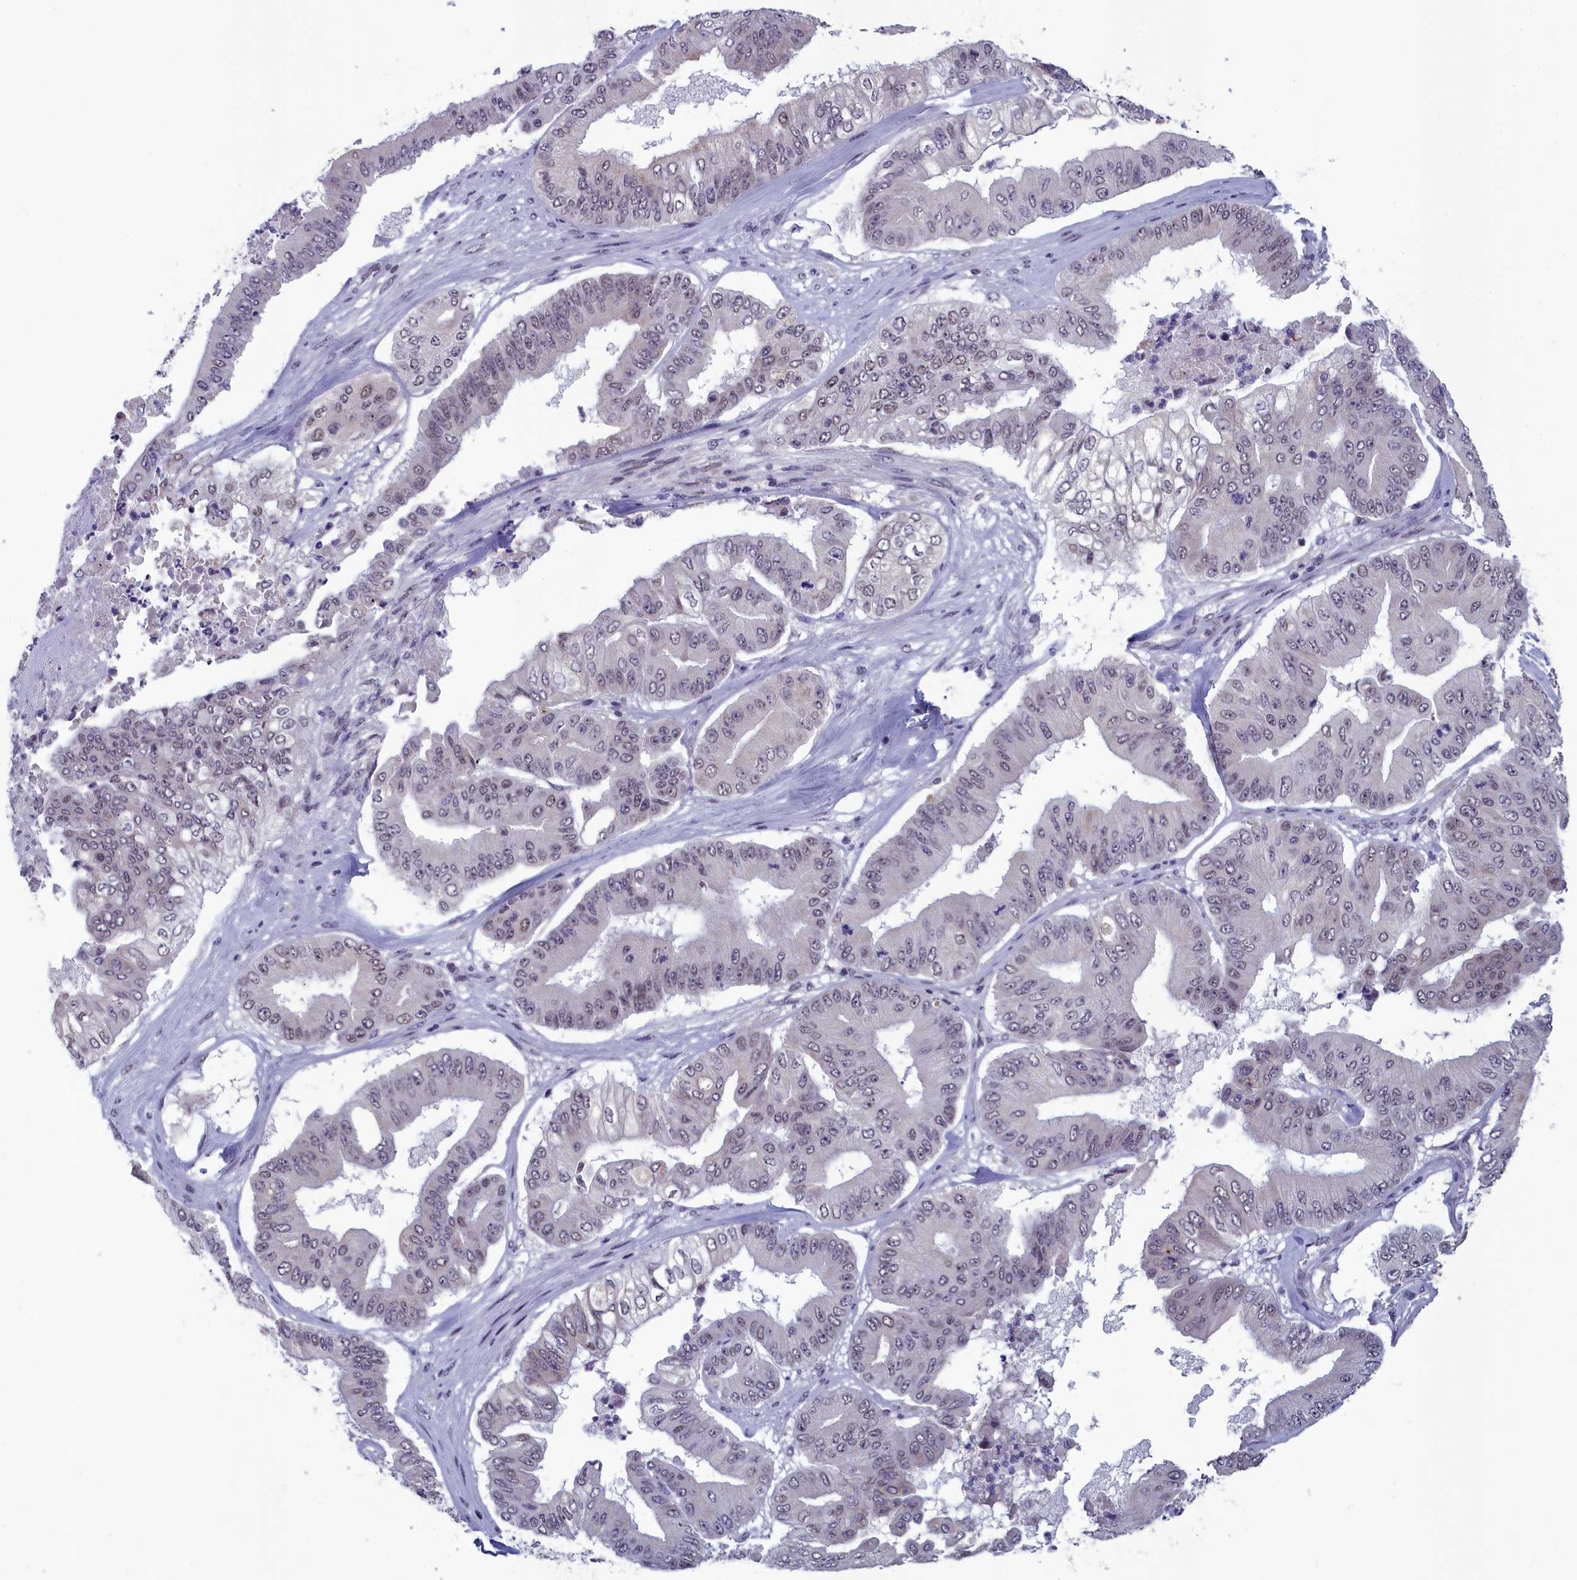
{"staining": {"intensity": "moderate", "quantity": "<25%", "location": "nuclear"}, "tissue": "pancreatic cancer", "cell_type": "Tumor cells", "image_type": "cancer", "snomed": [{"axis": "morphology", "description": "Adenocarcinoma, NOS"}, {"axis": "topography", "description": "Pancreas"}], "caption": "IHC histopathology image of pancreatic cancer stained for a protein (brown), which displays low levels of moderate nuclear expression in approximately <25% of tumor cells.", "gene": "MT-CO3", "patient": {"sex": "female", "age": 77}}